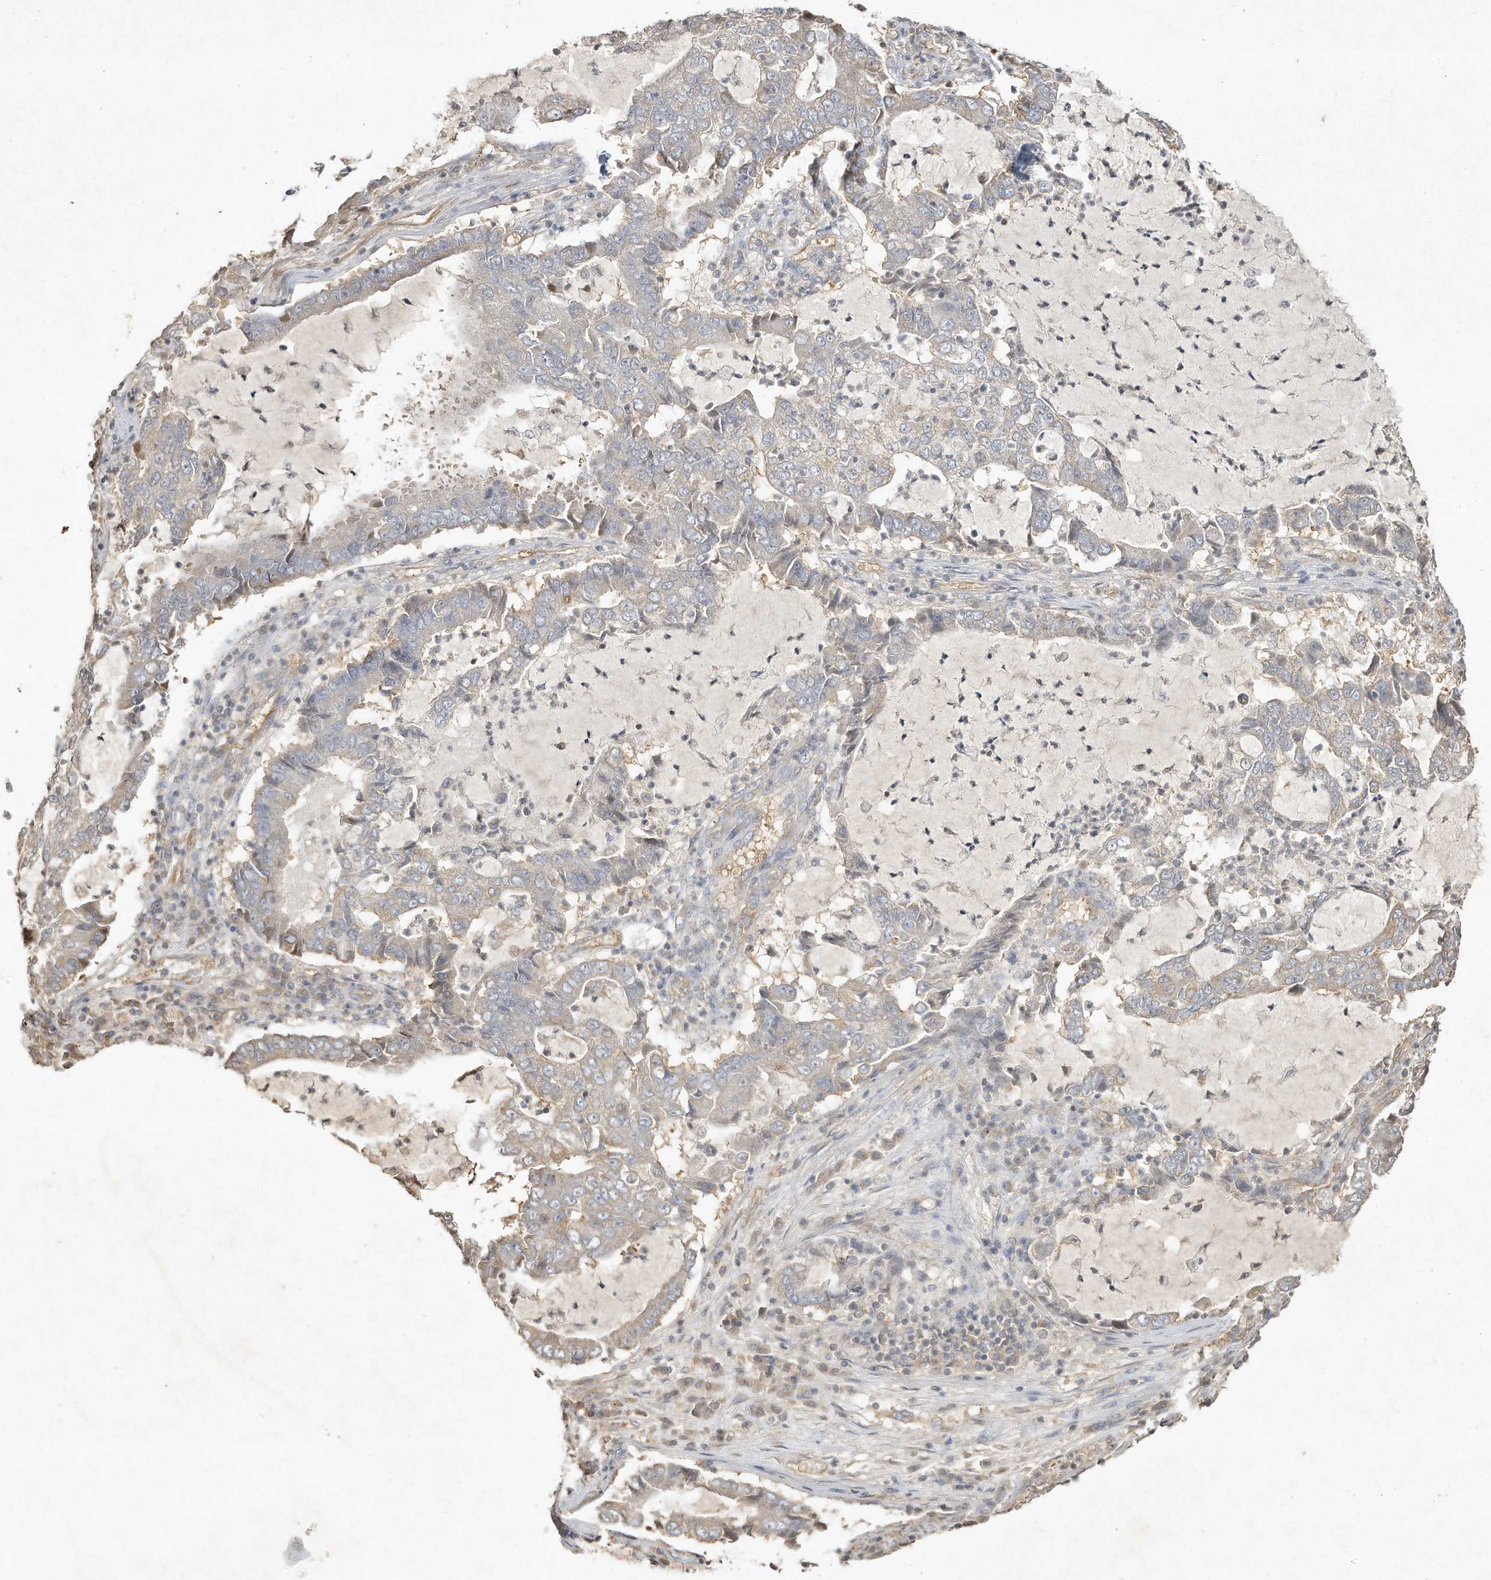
{"staining": {"intensity": "weak", "quantity": "<25%", "location": "cytoplasmic/membranous"}, "tissue": "lung cancer", "cell_type": "Tumor cells", "image_type": "cancer", "snomed": [{"axis": "morphology", "description": "Adenocarcinoma, NOS"}, {"axis": "topography", "description": "Lung"}], "caption": "The photomicrograph shows no significant staining in tumor cells of lung adenocarcinoma. (DAB (3,3'-diaminobenzidine) immunohistochemistry visualized using brightfield microscopy, high magnification).", "gene": "DYNC1I2", "patient": {"sex": "female", "age": 51}}